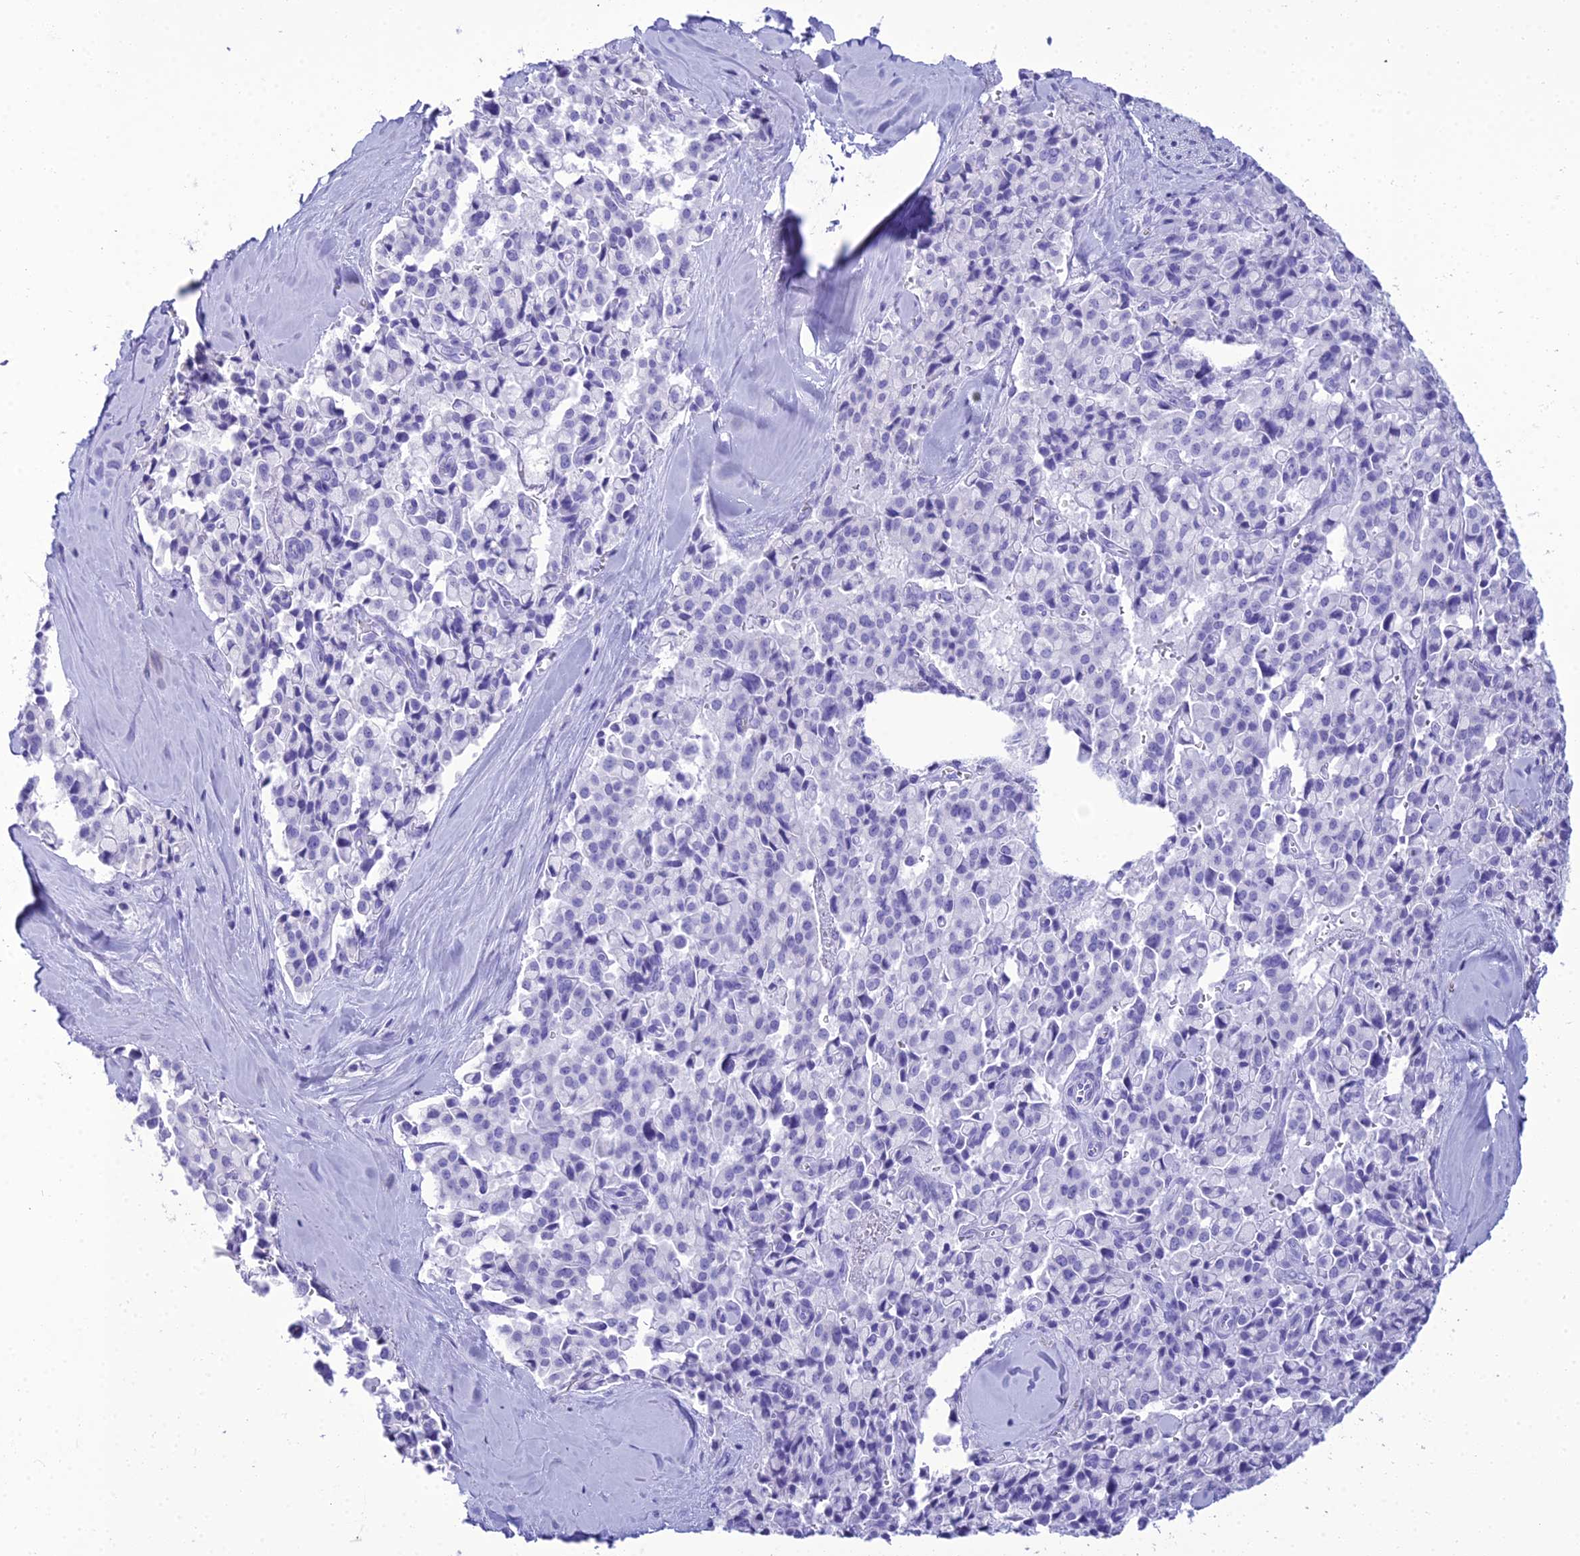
{"staining": {"intensity": "negative", "quantity": "none", "location": "none"}, "tissue": "pancreatic cancer", "cell_type": "Tumor cells", "image_type": "cancer", "snomed": [{"axis": "morphology", "description": "Adenocarcinoma, NOS"}, {"axis": "topography", "description": "Pancreas"}], "caption": "Pancreatic cancer was stained to show a protein in brown. There is no significant expression in tumor cells.", "gene": "ZNF442", "patient": {"sex": "male", "age": 65}}